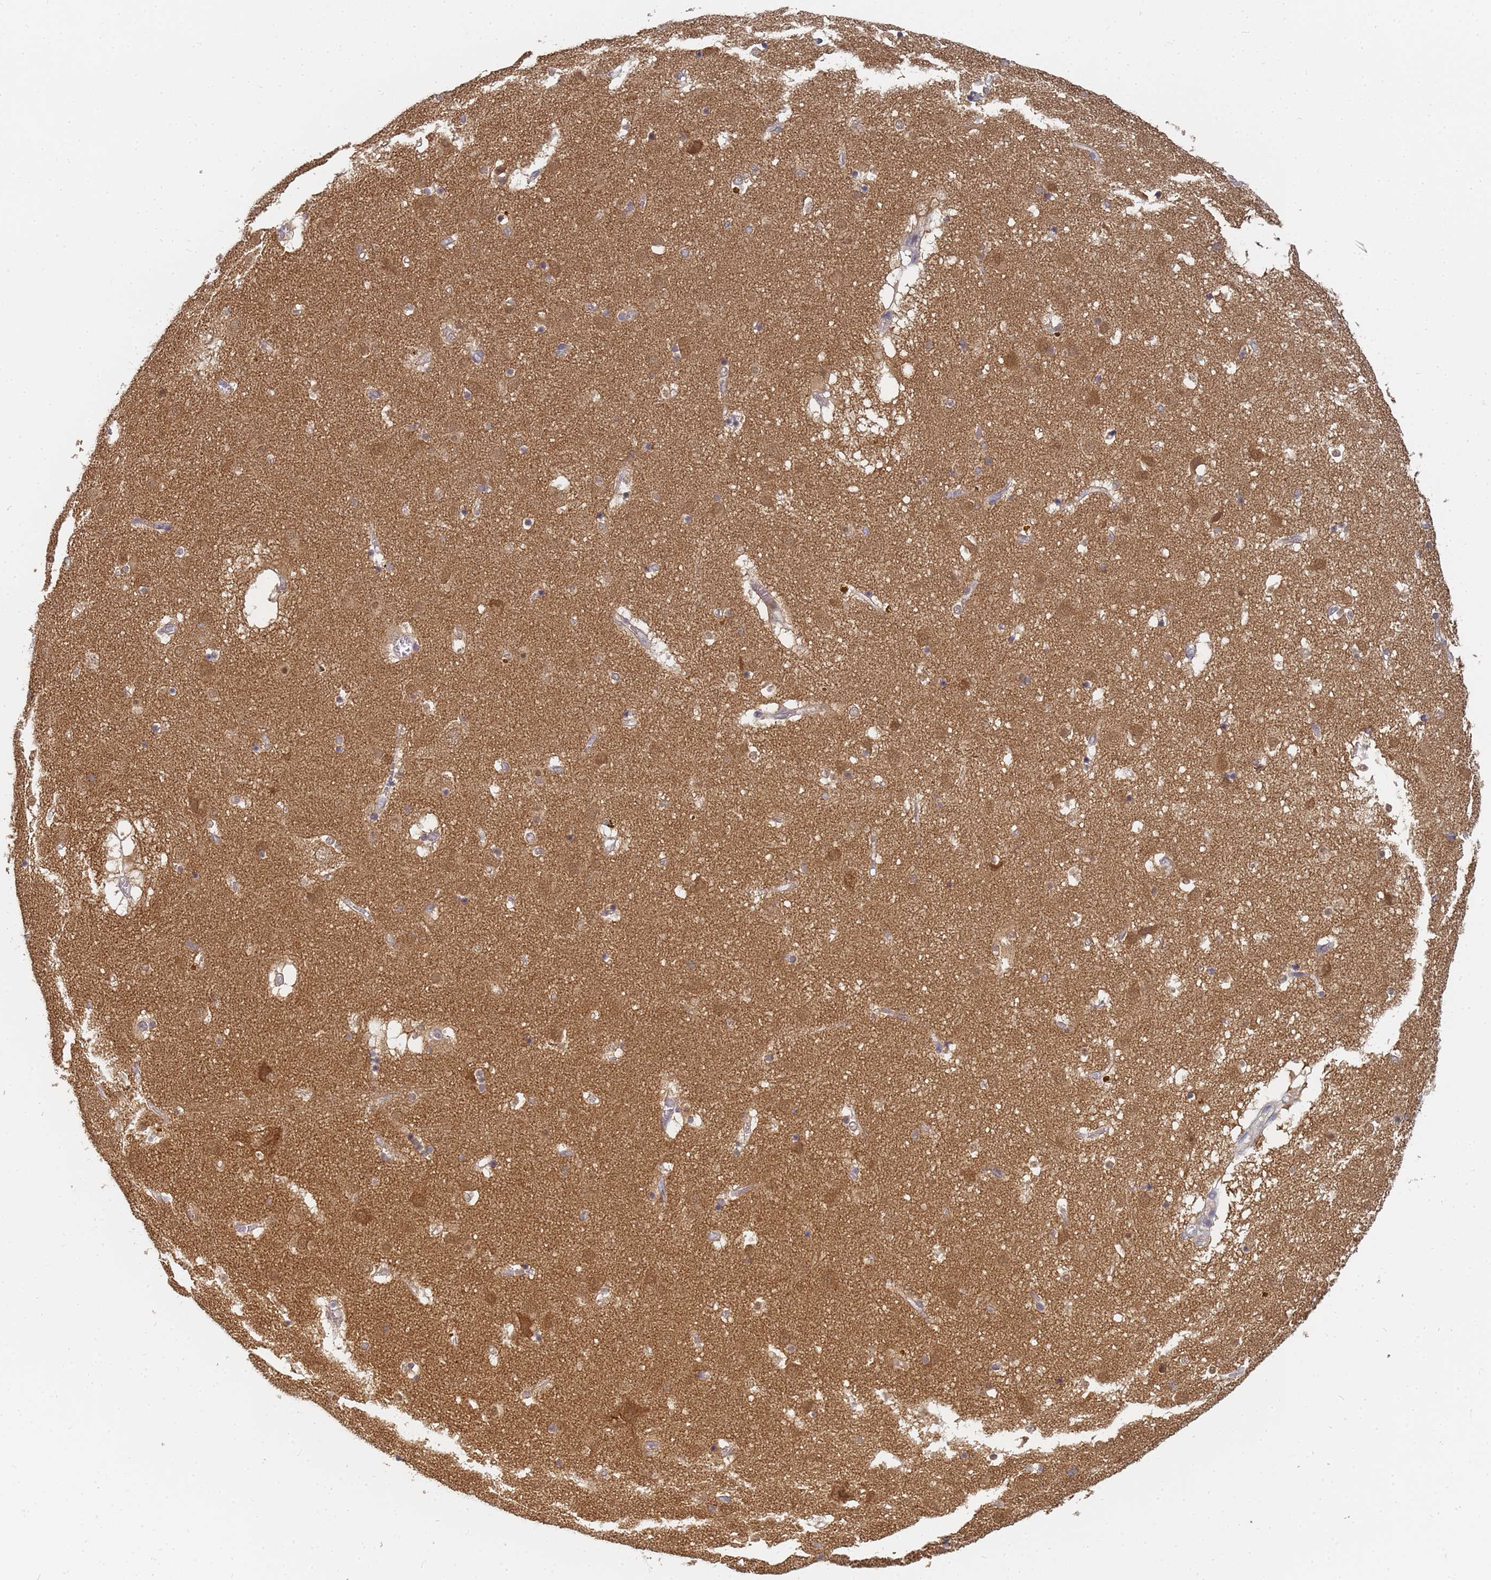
{"staining": {"intensity": "weak", "quantity": "25%-75%", "location": "cytoplasmic/membranous"}, "tissue": "caudate", "cell_type": "Glial cells", "image_type": "normal", "snomed": [{"axis": "morphology", "description": "Normal tissue, NOS"}, {"axis": "topography", "description": "Lateral ventricle wall"}], "caption": "The histopathology image reveals immunohistochemical staining of normal caudate. There is weak cytoplasmic/membranous expression is present in about 25%-75% of glial cells. (DAB (3,3'-diaminobenzidine) IHC, brown staining for protein, blue staining for nuclei).", "gene": "ALS2CL", "patient": {"sex": "male", "age": 70}}